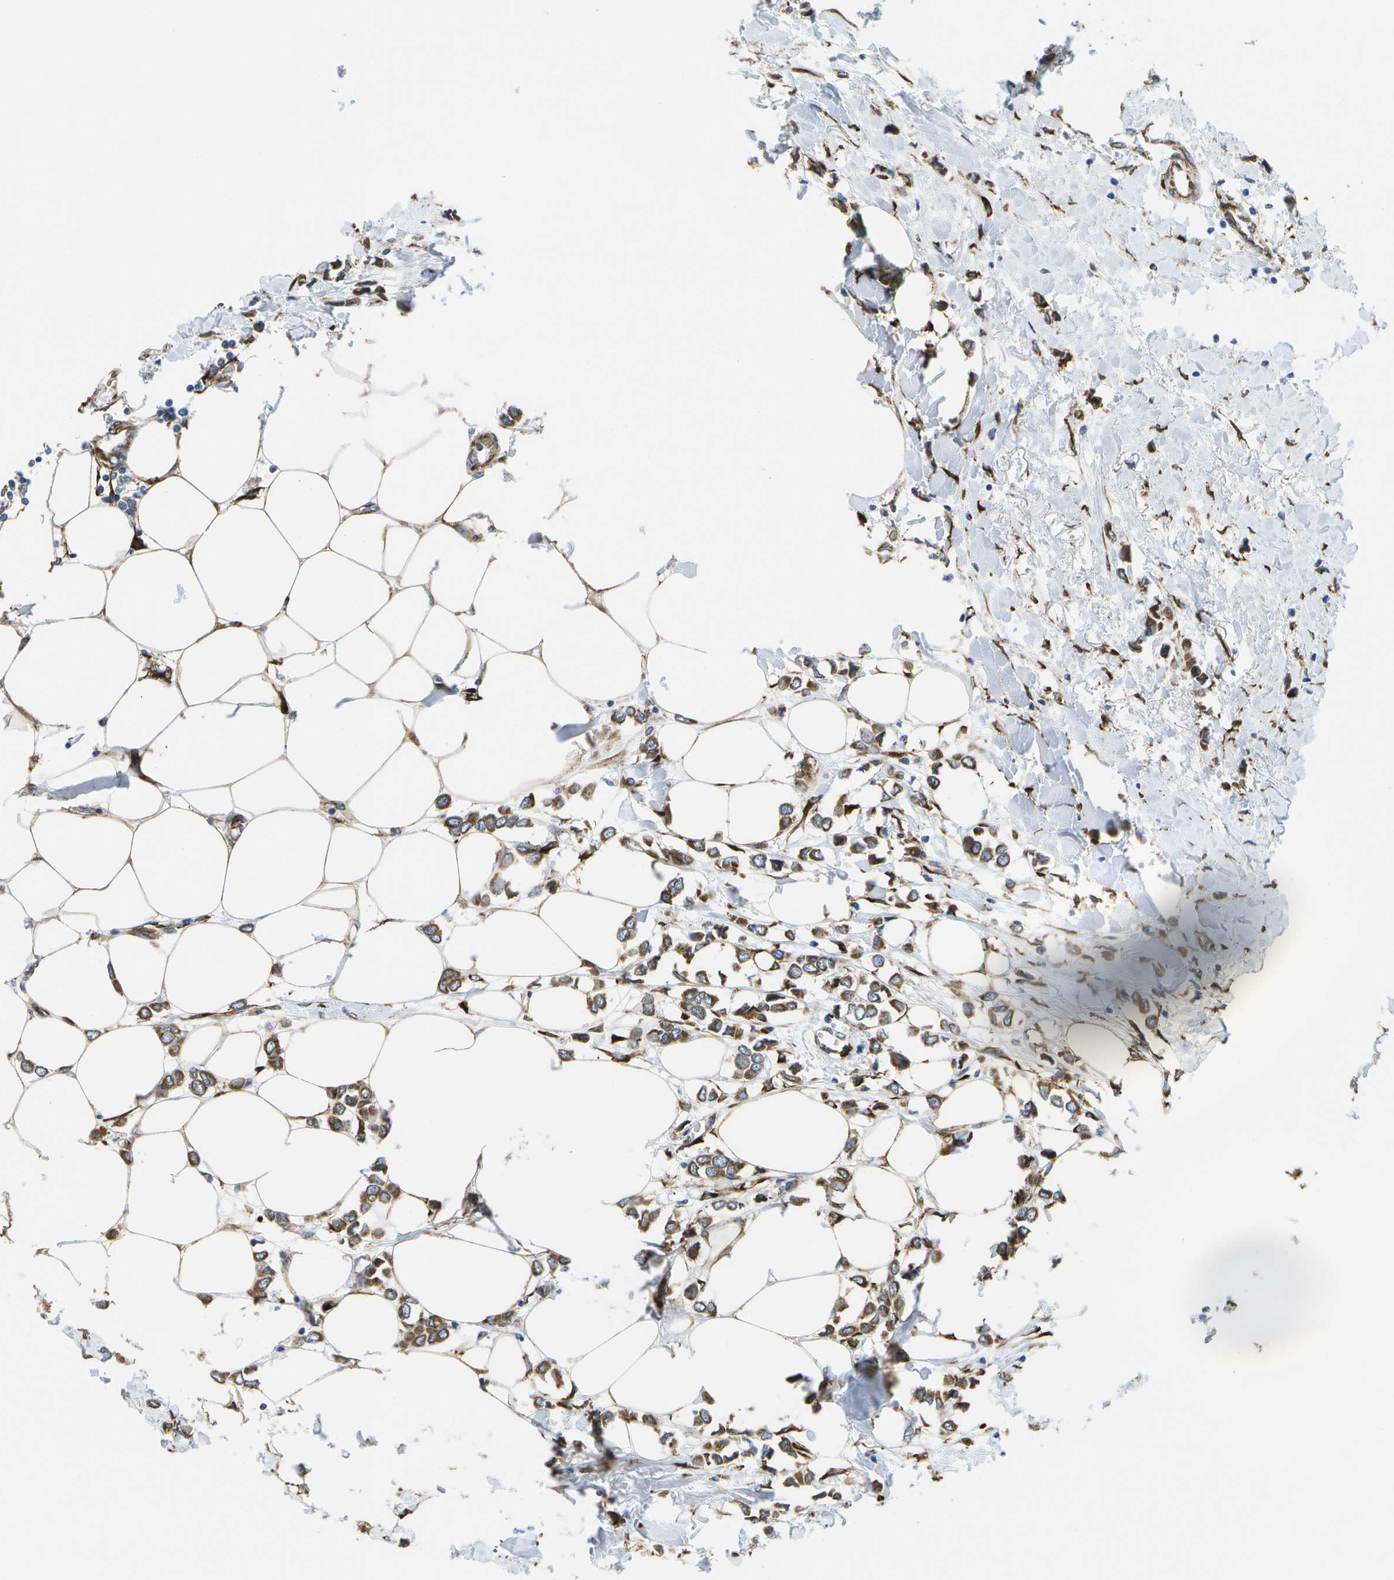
{"staining": {"intensity": "moderate", "quantity": ">75%", "location": "cytoplasmic/membranous"}, "tissue": "breast cancer", "cell_type": "Tumor cells", "image_type": "cancer", "snomed": [{"axis": "morphology", "description": "Lobular carcinoma"}, {"axis": "topography", "description": "Breast"}], "caption": "This image exhibits immunohistochemistry (IHC) staining of breast lobular carcinoma, with medium moderate cytoplasmic/membranous staining in approximately >75% of tumor cells.", "gene": "ZDHHC17", "patient": {"sex": "female", "age": 51}}